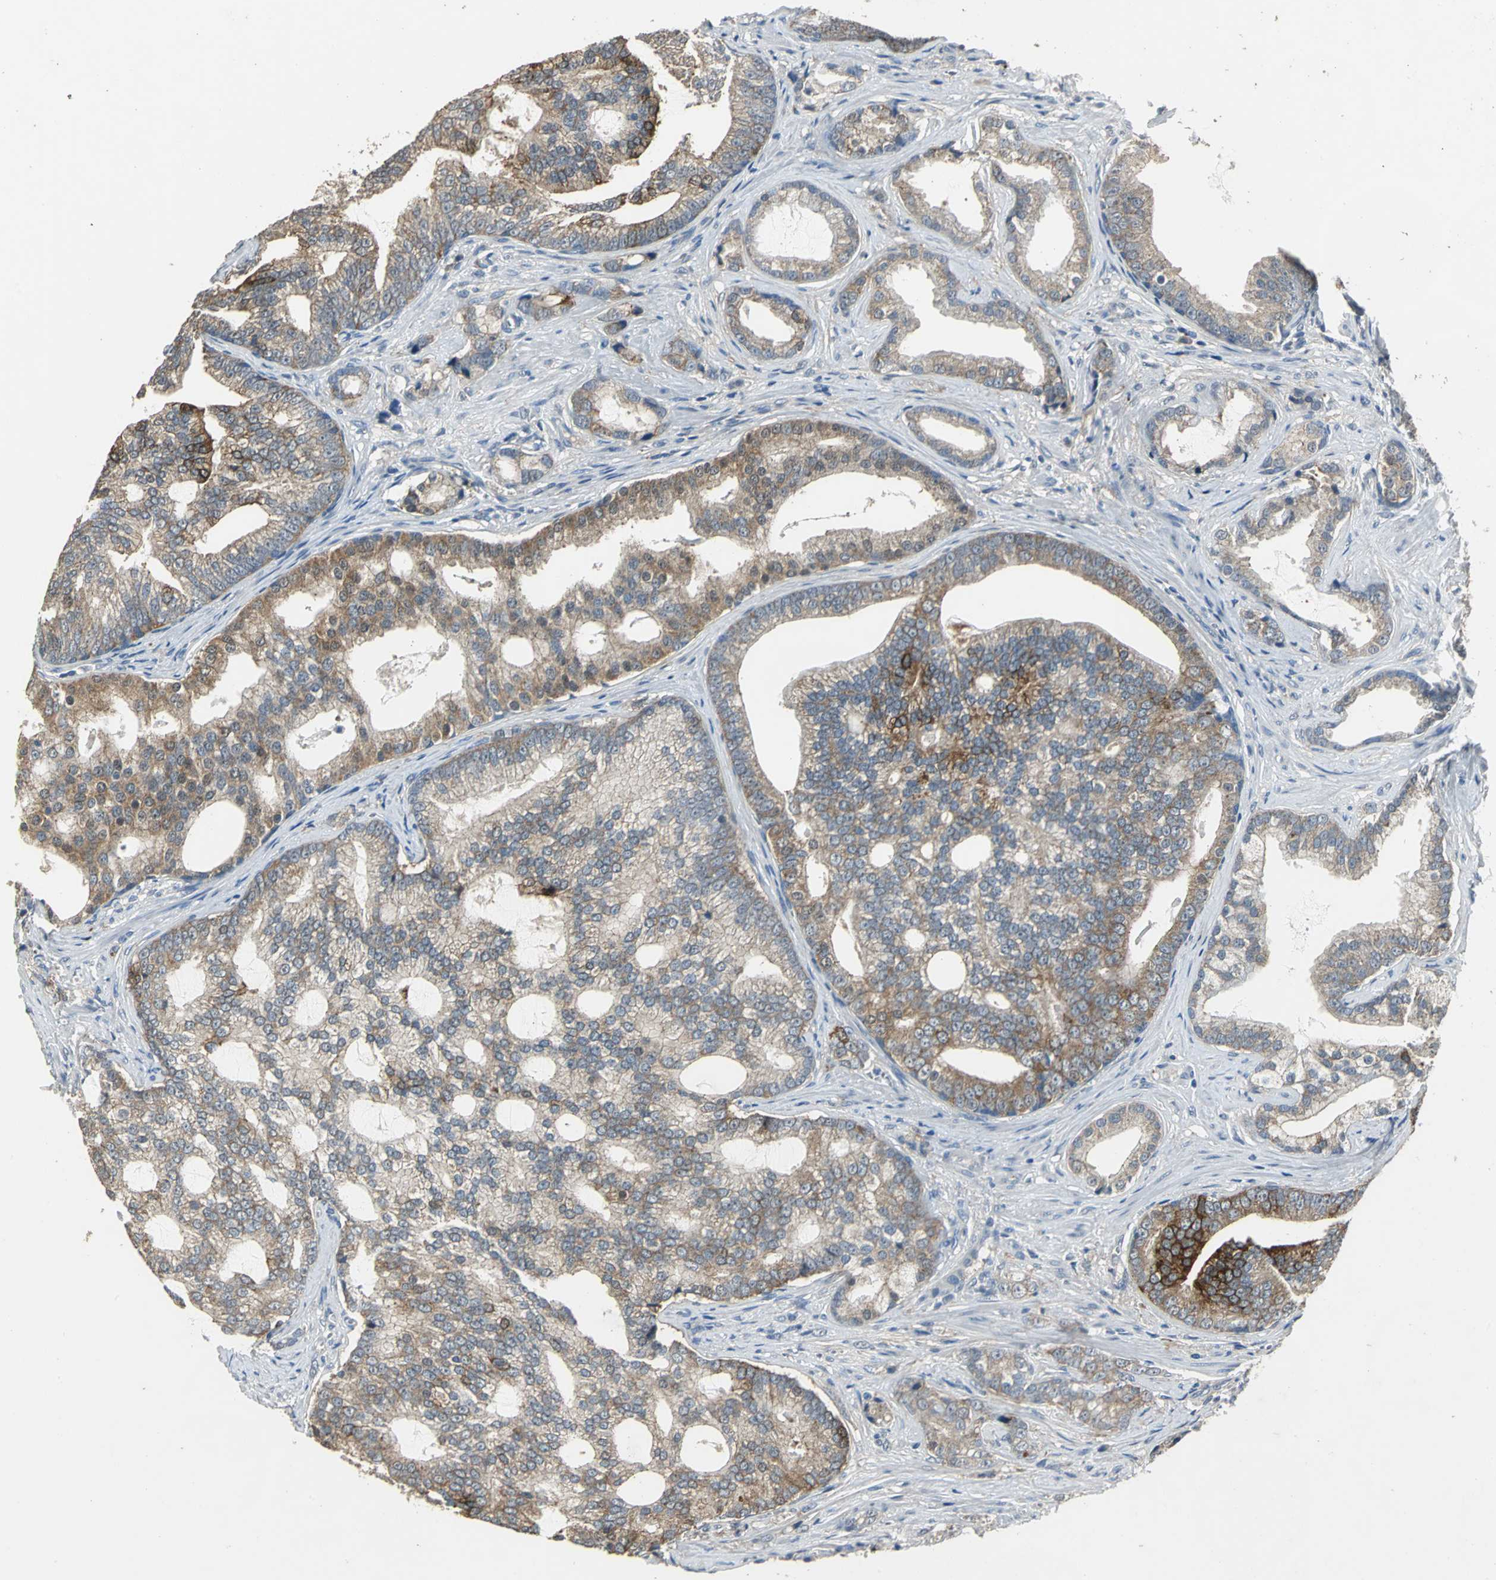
{"staining": {"intensity": "moderate", "quantity": ">75%", "location": "cytoplasmic/membranous"}, "tissue": "prostate cancer", "cell_type": "Tumor cells", "image_type": "cancer", "snomed": [{"axis": "morphology", "description": "Adenocarcinoma, Low grade"}, {"axis": "topography", "description": "Prostate"}], "caption": "High-magnification brightfield microscopy of prostate cancer (adenocarcinoma (low-grade)) stained with DAB (3,3'-diaminobenzidine) (brown) and counterstained with hematoxylin (blue). tumor cells exhibit moderate cytoplasmic/membranous staining is identified in approximately>75% of cells.", "gene": "OCLN", "patient": {"sex": "male", "age": 58}}